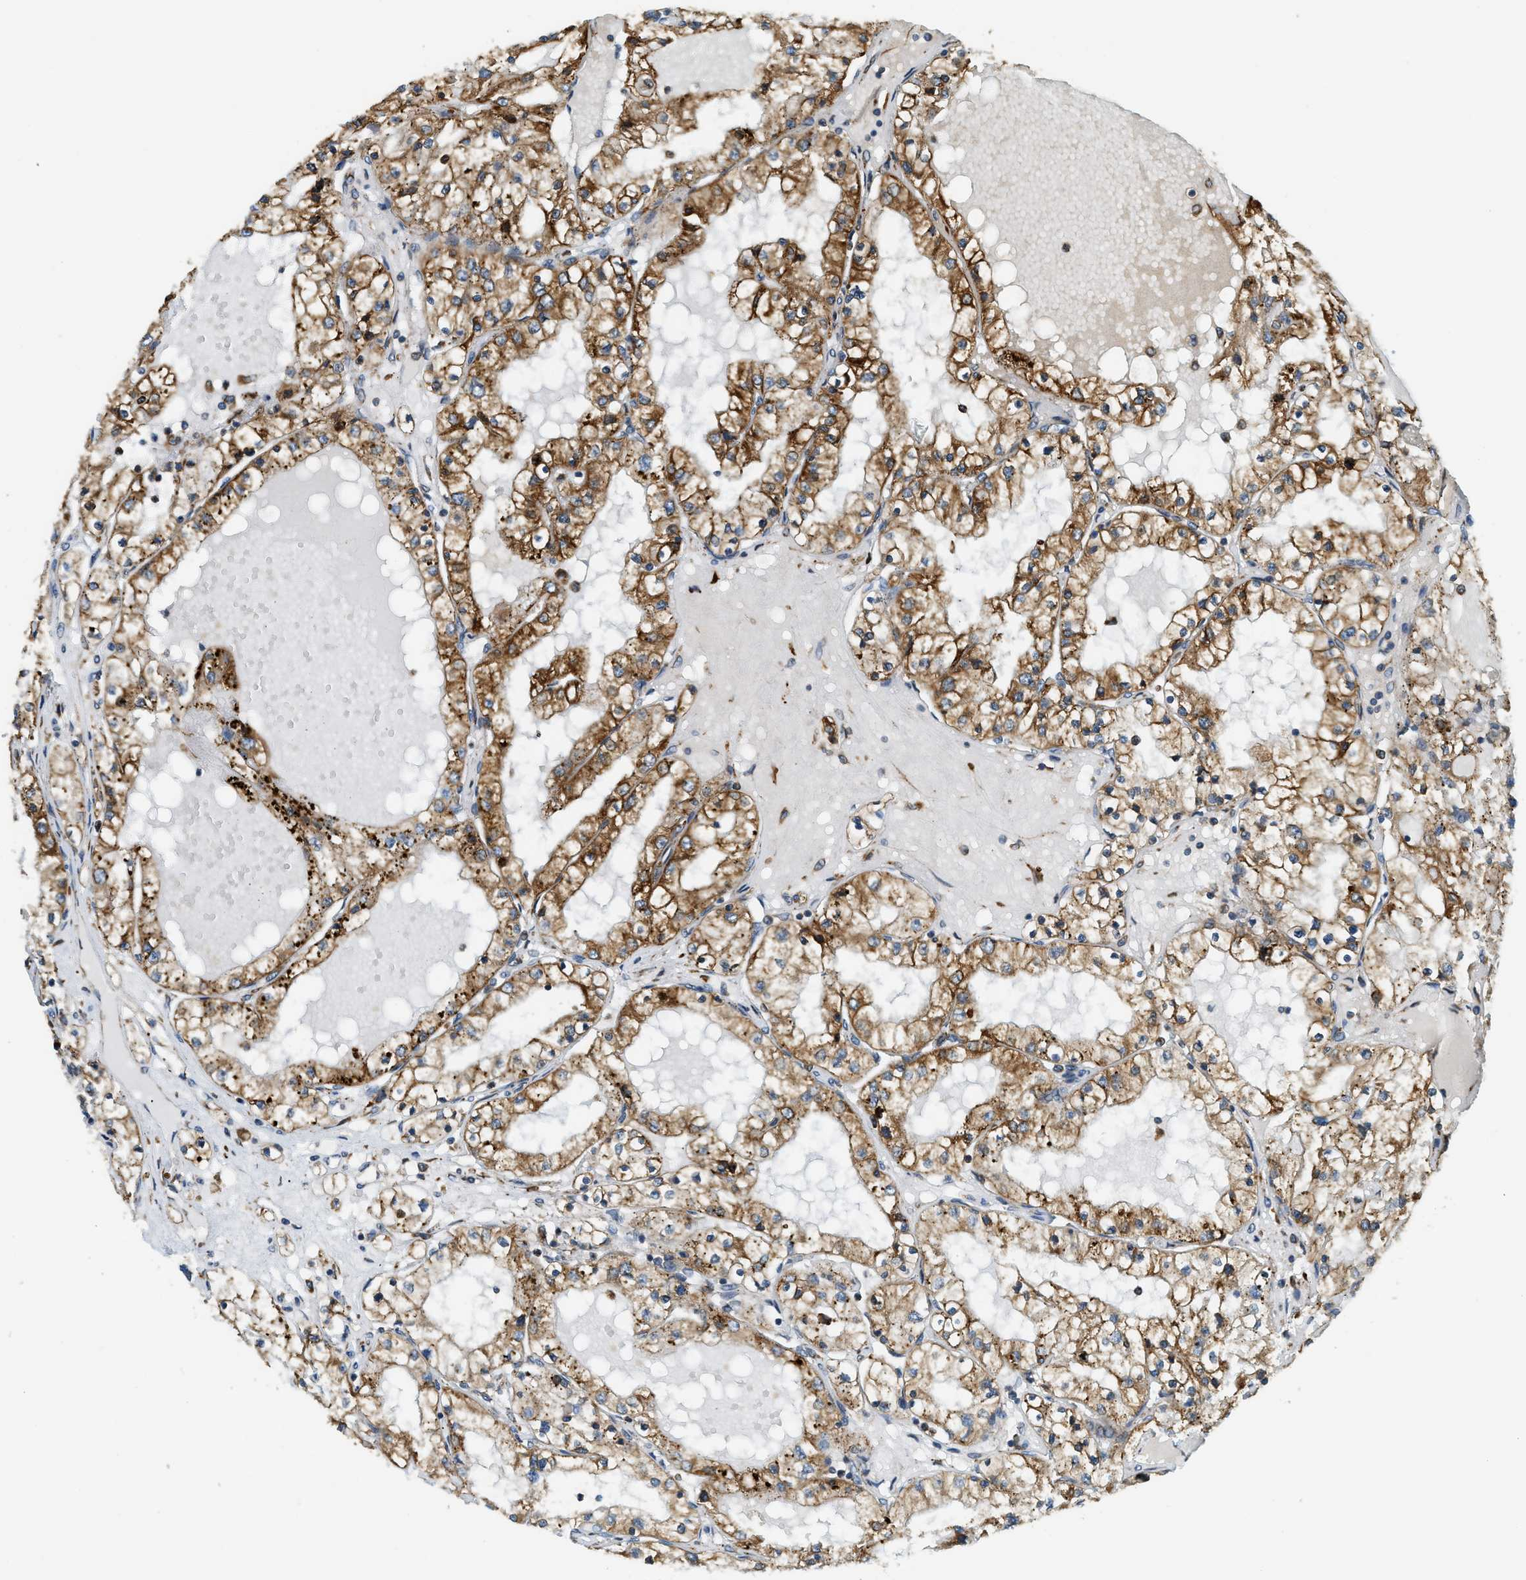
{"staining": {"intensity": "moderate", "quantity": ">75%", "location": "cytoplasmic/membranous"}, "tissue": "renal cancer", "cell_type": "Tumor cells", "image_type": "cancer", "snomed": [{"axis": "morphology", "description": "Adenocarcinoma, NOS"}, {"axis": "topography", "description": "Kidney"}], "caption": "Renal cancer (adenocarcinoma) stained with a brown dye reveals moderate cytoplasmic/membranous positive expression in about >75% of tumor cells.", "gene": "SEMA4D", "patient": {"sex": "male", "age": 68}}